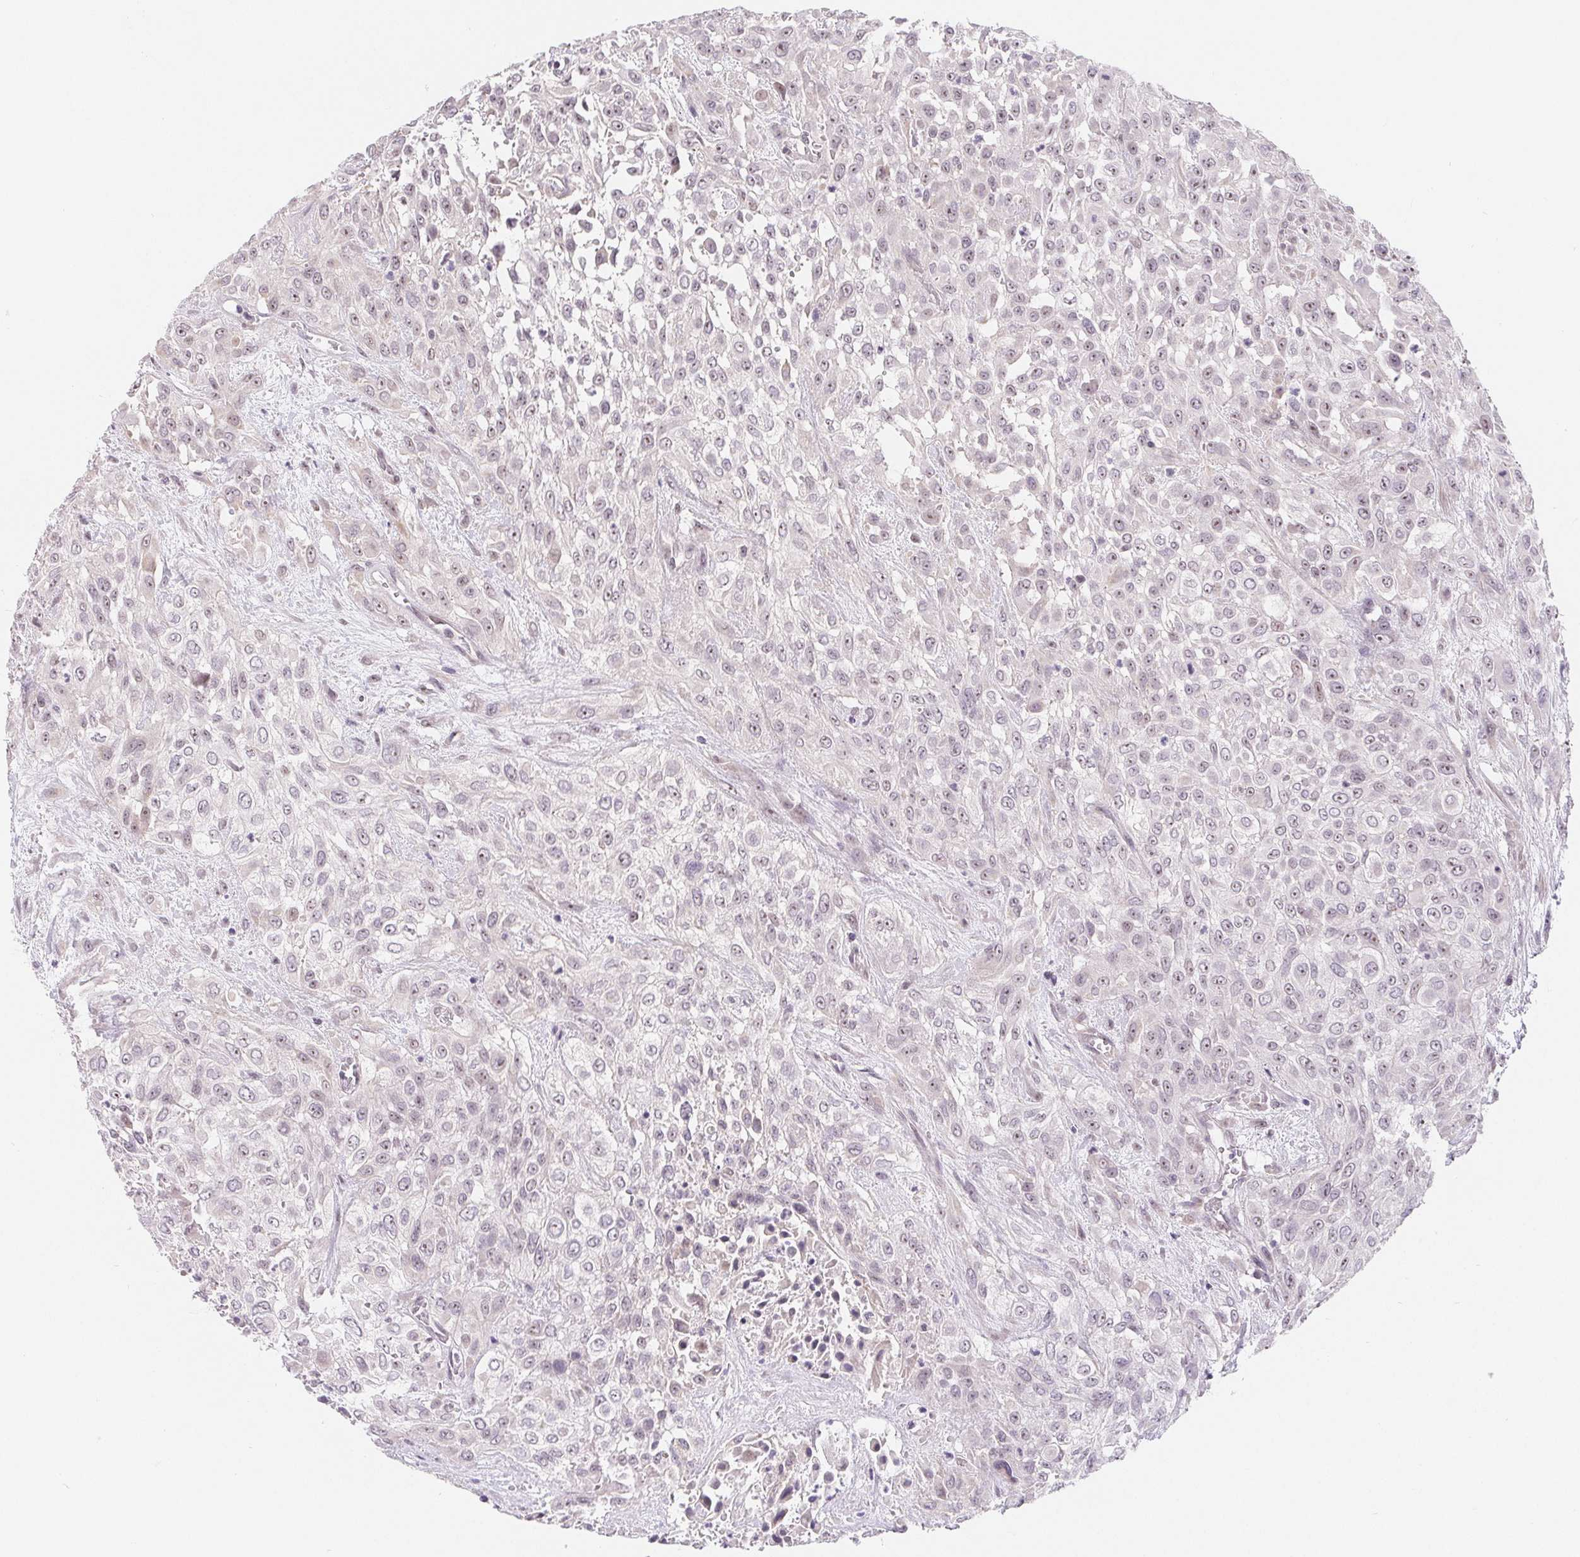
{"staining": {"intensity": "weak", "quantity": "<25%", "location": "nuclear"}, "tissue": "urothelial cancer", "cell_type": "Tumor cells", "image_type": "cancer", "snomed": [{"axis": "morphology", "description": "Urothelial carcinoma, High grade"}, {"axis": "topography", "description": "Urinary bladder"}], "caption": "DAB (3,3'-diaminobenzidine) immunohistochemical staining of human urothelial cancer demonstrates no significant positivity in tumor cells.", "gene": "LCA5L", "patient": {"sex": "male", "age": 57}}